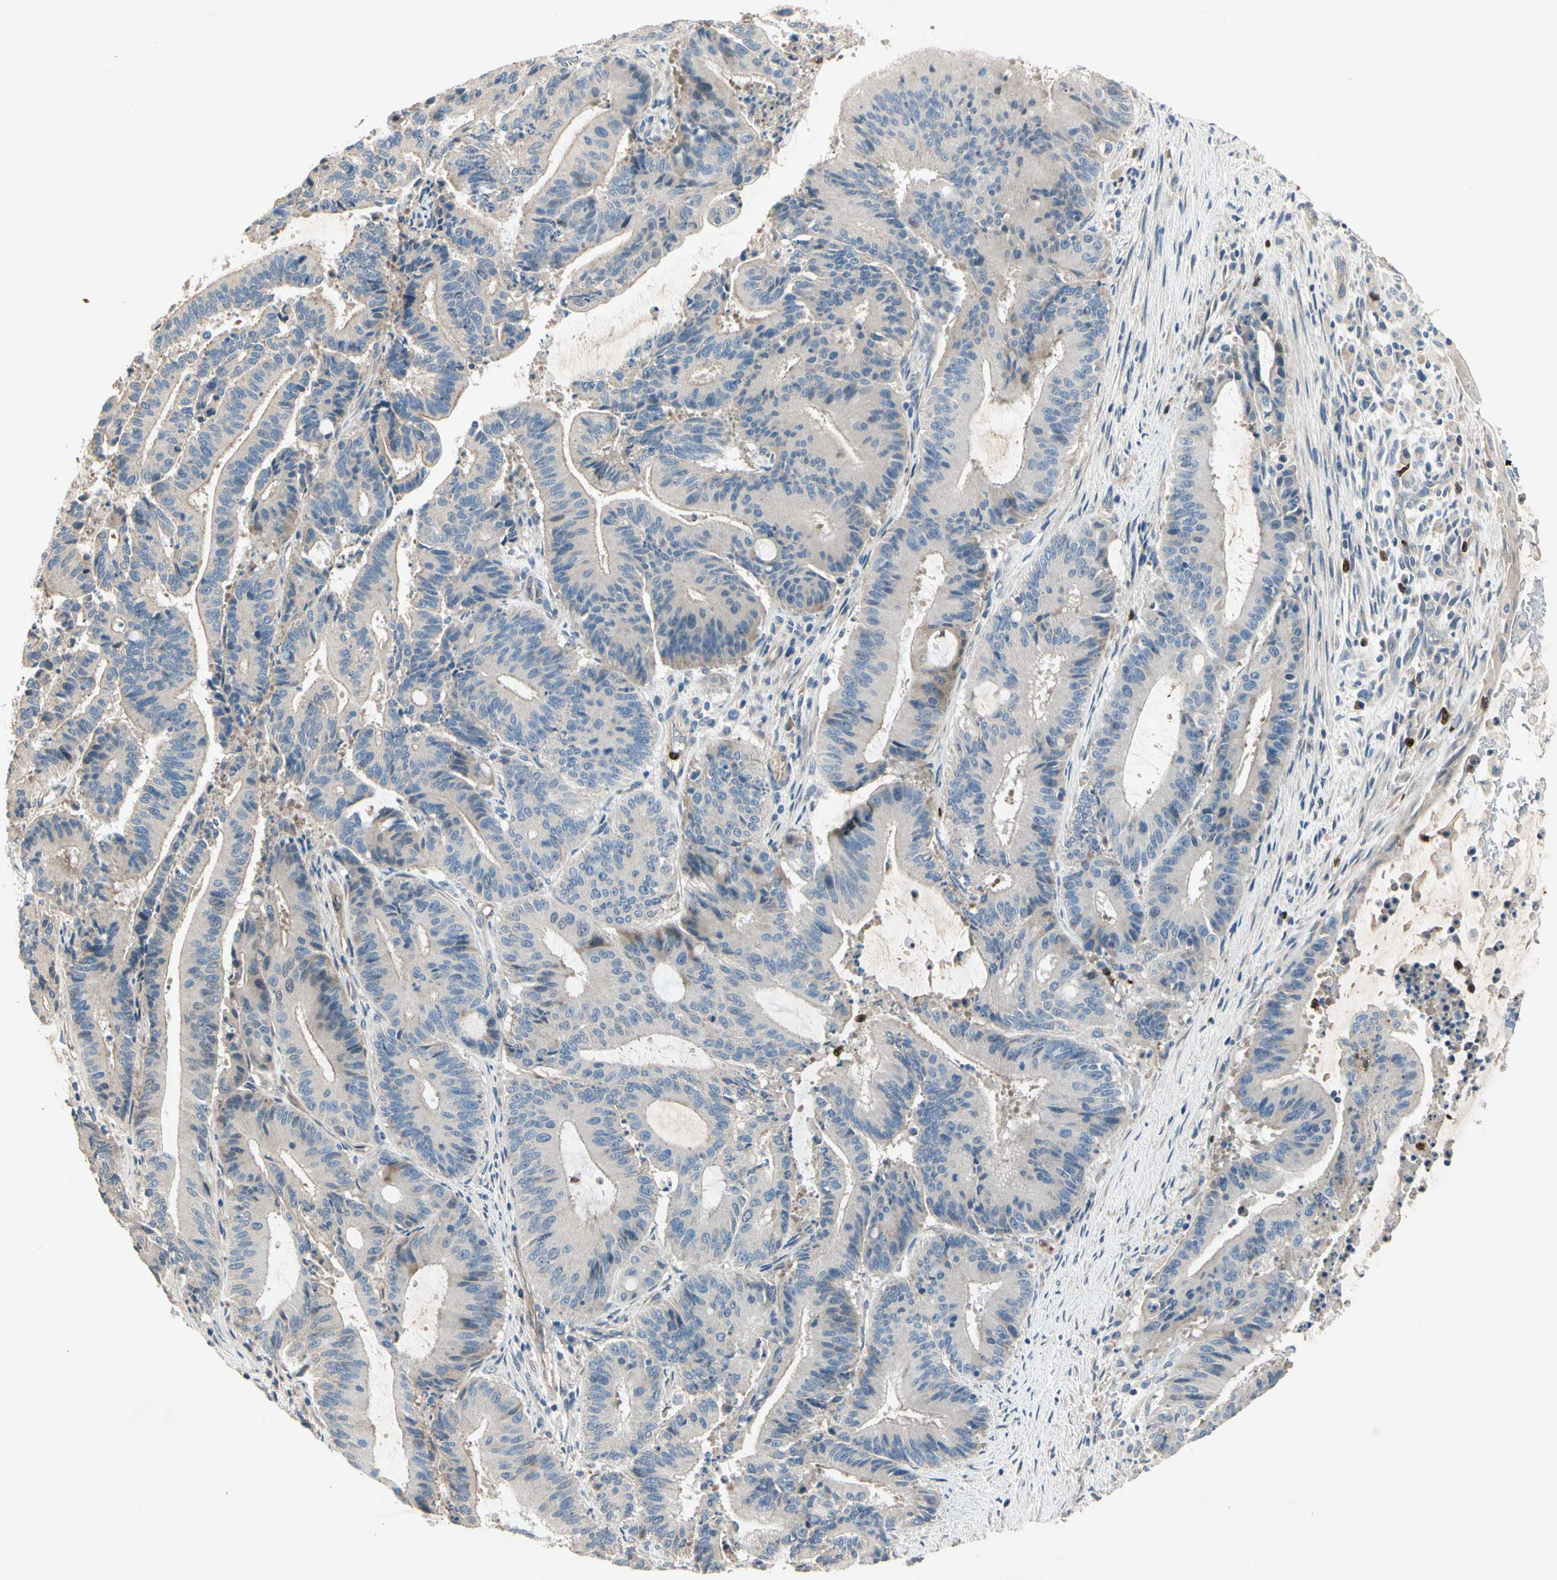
{"staining": {"intensity": "negative", "quantity": "none", "location": "none"}, "tissue": "liver cancer", "cell_type": "Tumor cells", "image_type": "cancer", "snomed": [{"axis": "morphology", "description": "Cholangiocarcinoma"}, {"axis": "topography", "description": "Liver"}], "caption": "High magnification brightfield microscopy of cholangiocarcinoma (liver) stained with DAB (3,3'-diaminobenzidine) (brown) and counterstained with hematoxylin (blue): tumor cells show no significant staining. (DAB immunohistochemistry with hematoxylin counter stain).", "gene": "SIGLEC5", "patient": {"sex": "female", "age": 73}}